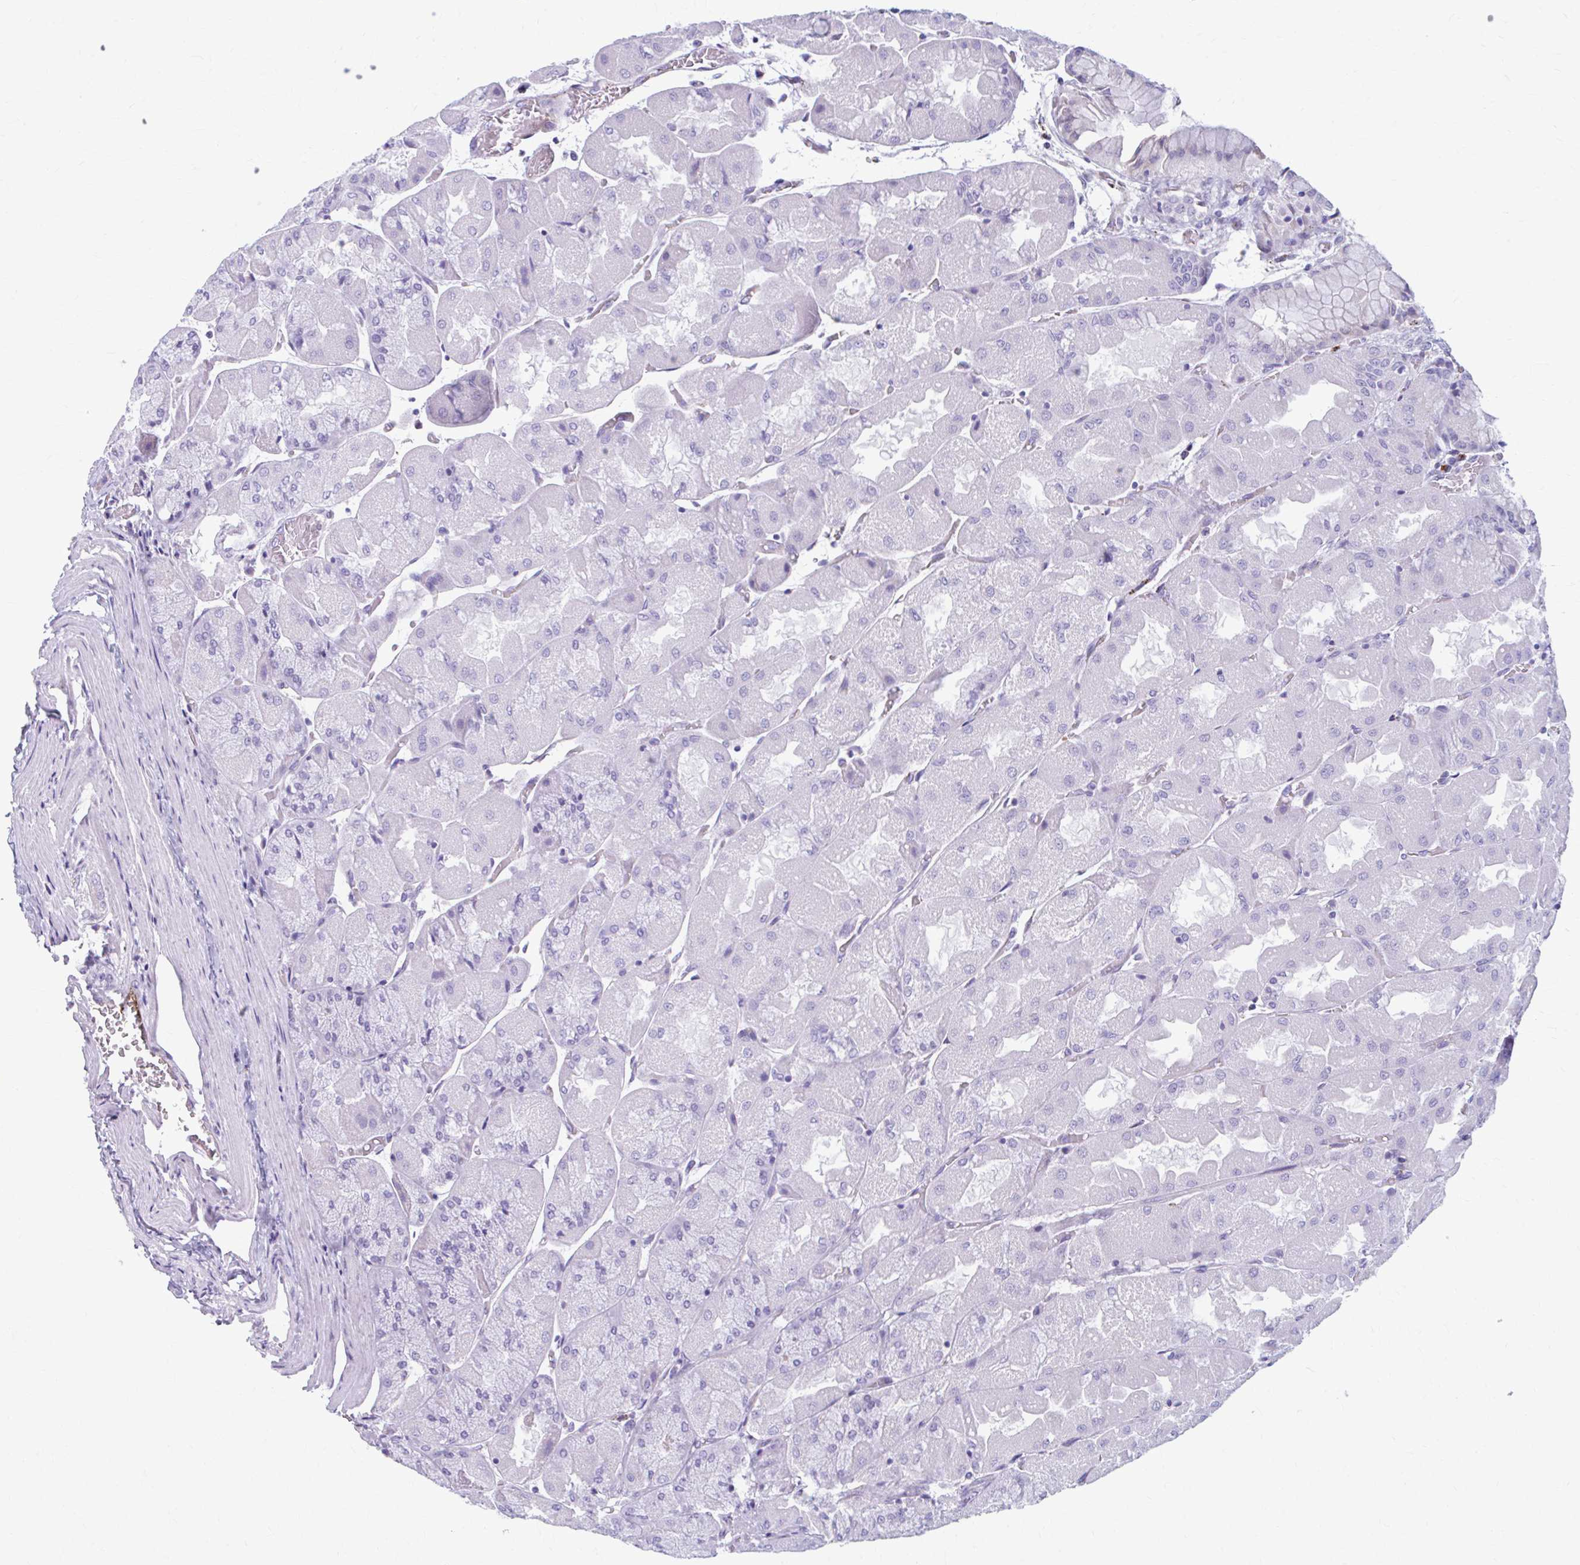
{"staining": {"intensity": "negative", "quantity": "none", "location": "none"}, "tissue": "stomach", "cell_type": "Glandular cells", "image_type": "normal", "snomed": [{"axis": "morphology", "description": "Normal tissue, NOS"}, {"axis": "topography", "description": "Stomach"}], "caption": "Protein analysis of normal stomach demonstrates no significant expression in glandular cells.", "gene": "C12orf71", "patient": {"sex": "female", "age": 61}}